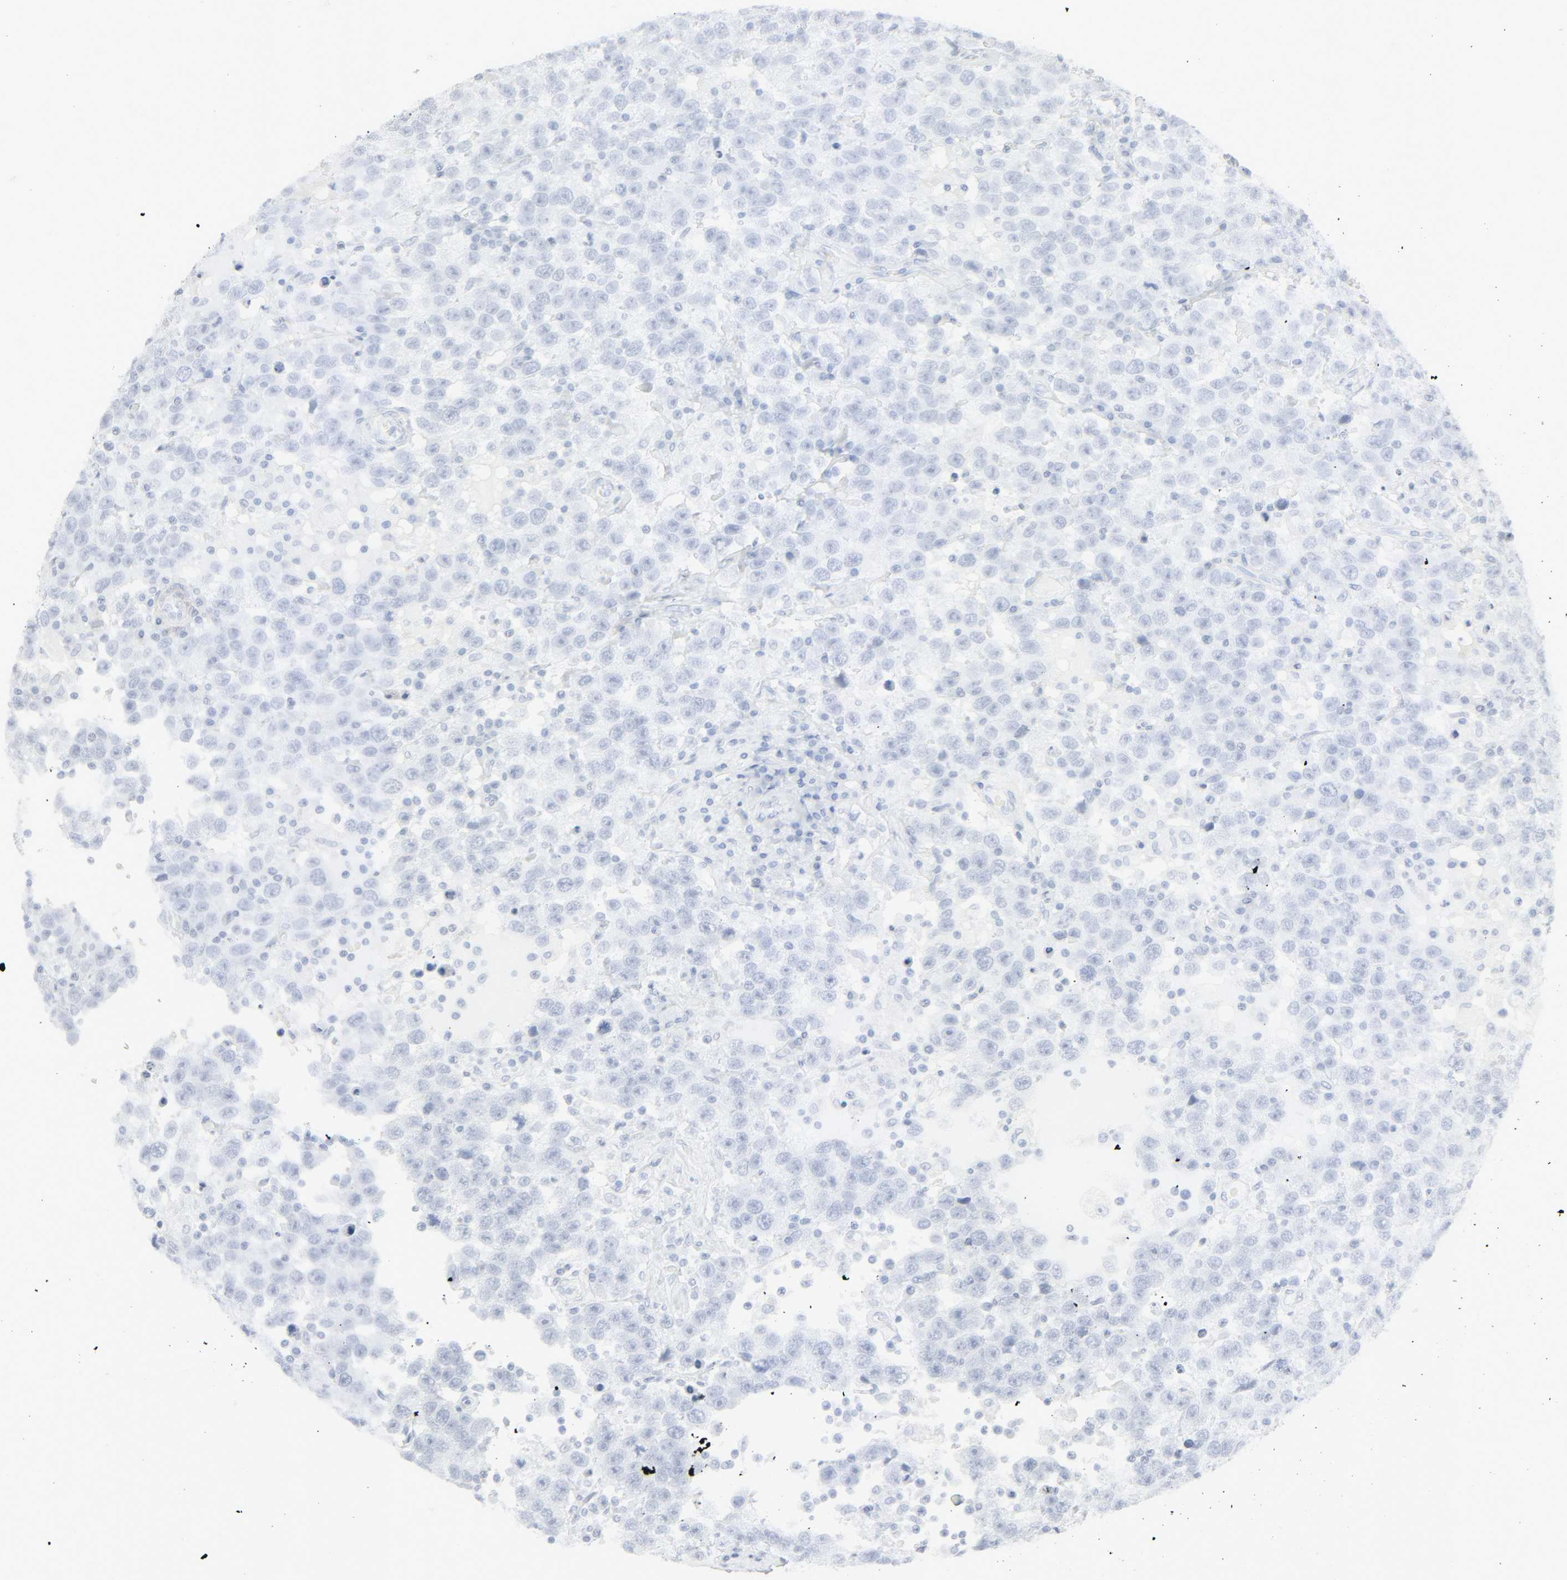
{"staining": {"intensity": "negative", "quantity": "none", "location": "none"}, "tissue": "testis cancer", "cell_type": "Tumor cells", "image_type": "cancer", "snomed": [{"axis": "morphology", "description": "Seminoma, NOS"}, {"axis": "topography", "description": "Testis"}], "caption": "High power microscopy histopathology image of an IHC histopathology image of testis cancer (seminoma), revealing no significant staining in tumor cells.", "gene": "ZBTB16", "patient": {"sex": "male", "age": 41}}